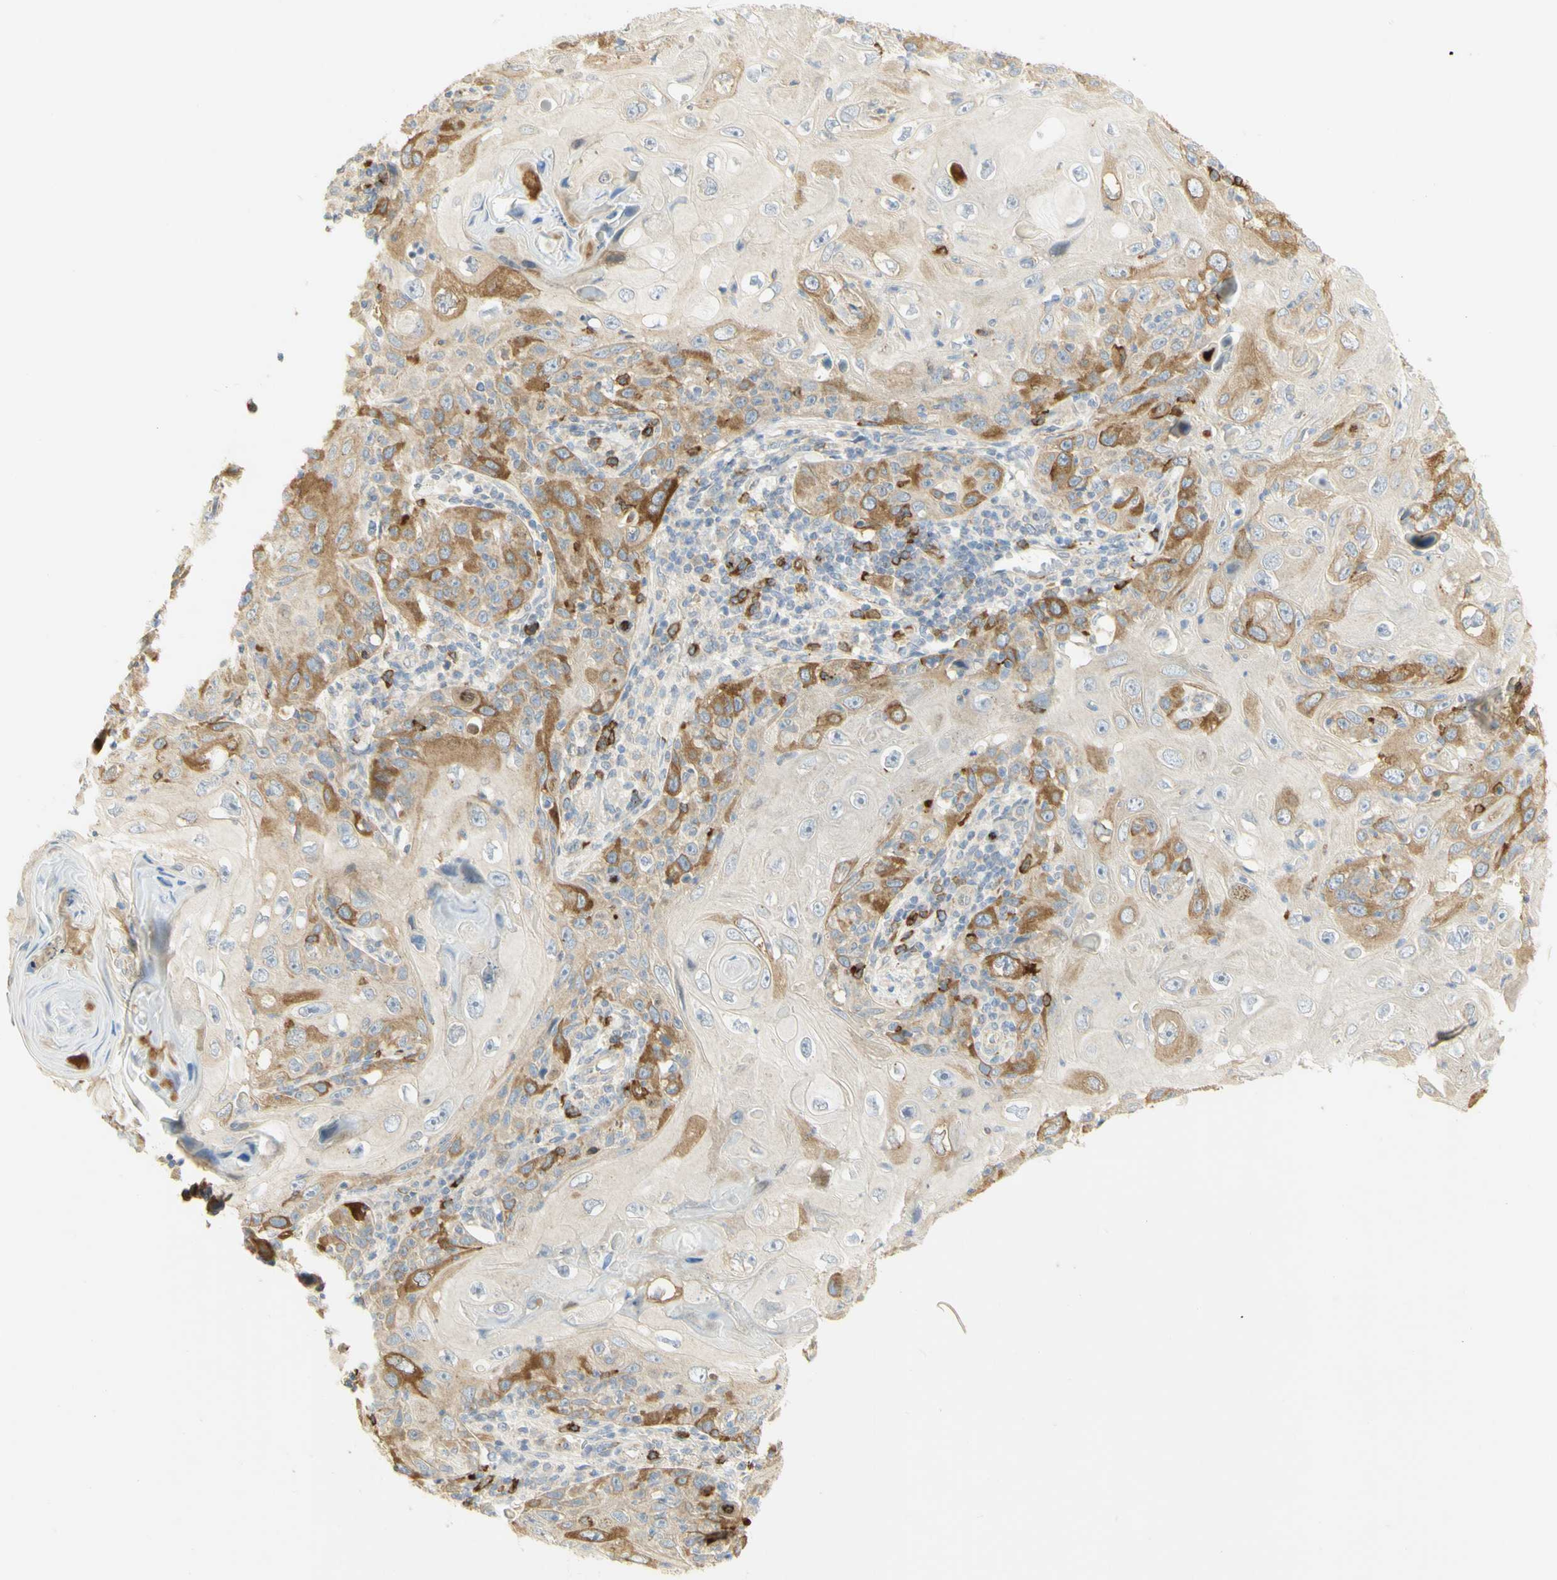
{"staining": {"intensity": "moderate", "quantity": "25%-75%", "location": "cytoplasmic/membranous"}, "tissue": "skin cancer", "cell_type": "Tumor cells", "image_type": "cancer", "snomed": [{"axis": "morphology", "description": "Squamous cell carcinoma, NOS"}, {"axis": "topography", "description": "Skin"}], "caption": "A brown stain shows moderate cytoplasmic/membranous staining of a protein in human skin cancer tumor cells.", "gene": "KIF11", "patient": {"sex": "female", "age": 88}}